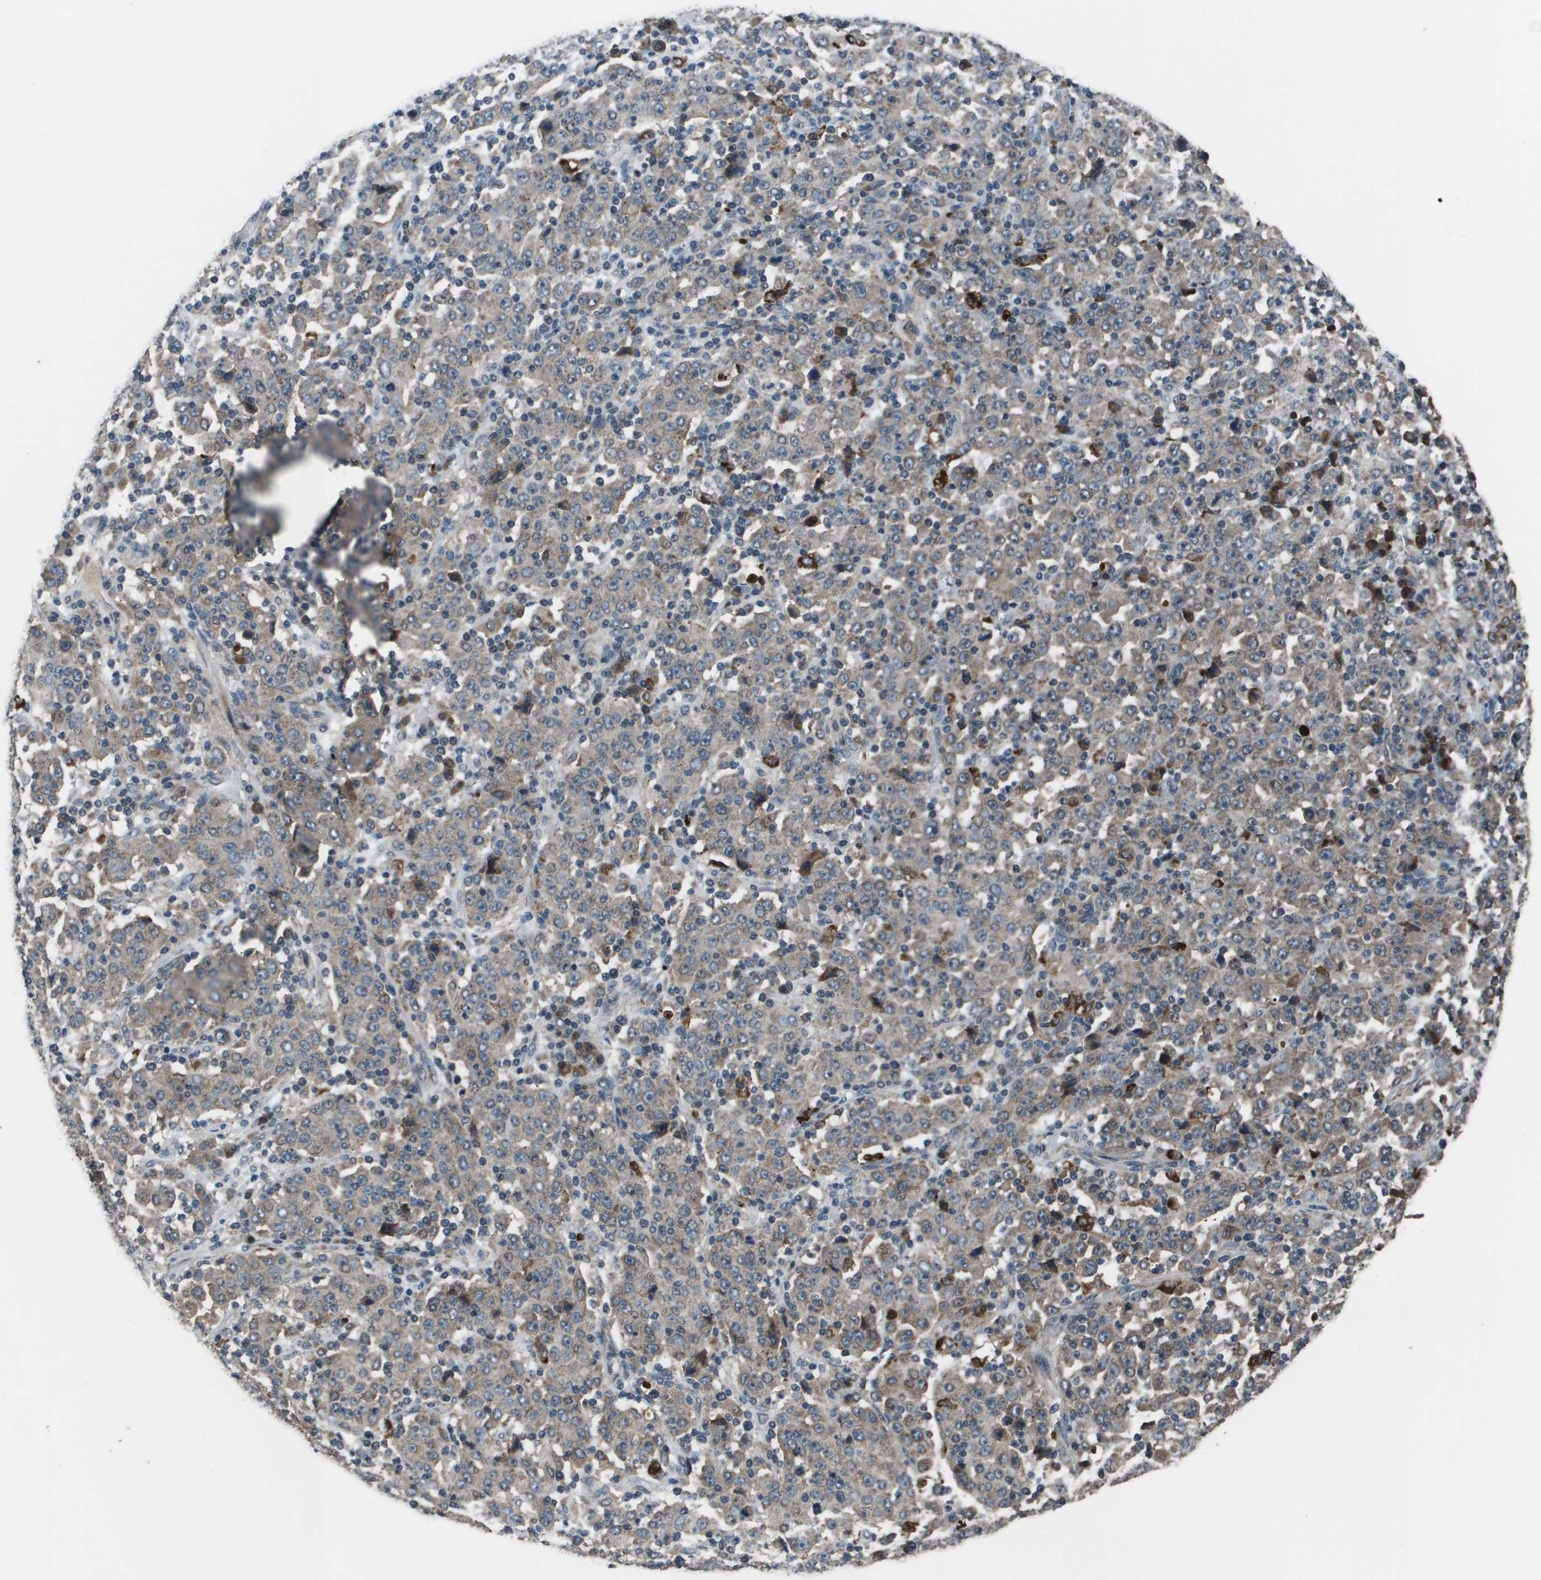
{"staining": {"intensity": "weak", "quantity": "<25%", "location": "cytoplasmic/membranous"}, "tissue": "stomach cancer", "cell_type": "Tumor cells", "image_type": "cancer", "snomed": [{"axis": "morphology", "description": "Normal tissue, NOS"}, {"axis": "morphology", "description": "Adenocarcinoma, NOS"}, {"axis": "topography", "description": "Stomach, upper"}, {"axis": "topography", "description": "Stomach"}], "caption": "DAB (3,3'-diaminobenzidine) immunohistochemical staining of stomach cancer (adenocarcinoma) reveals no significant staining in tumor cells. (Brightfield microscopy of DAB (3,3'-diaminobenzidine) IHC at high magnification).", "gene": "GOSR2", "patient": {"sex": "male", "age": 59}}